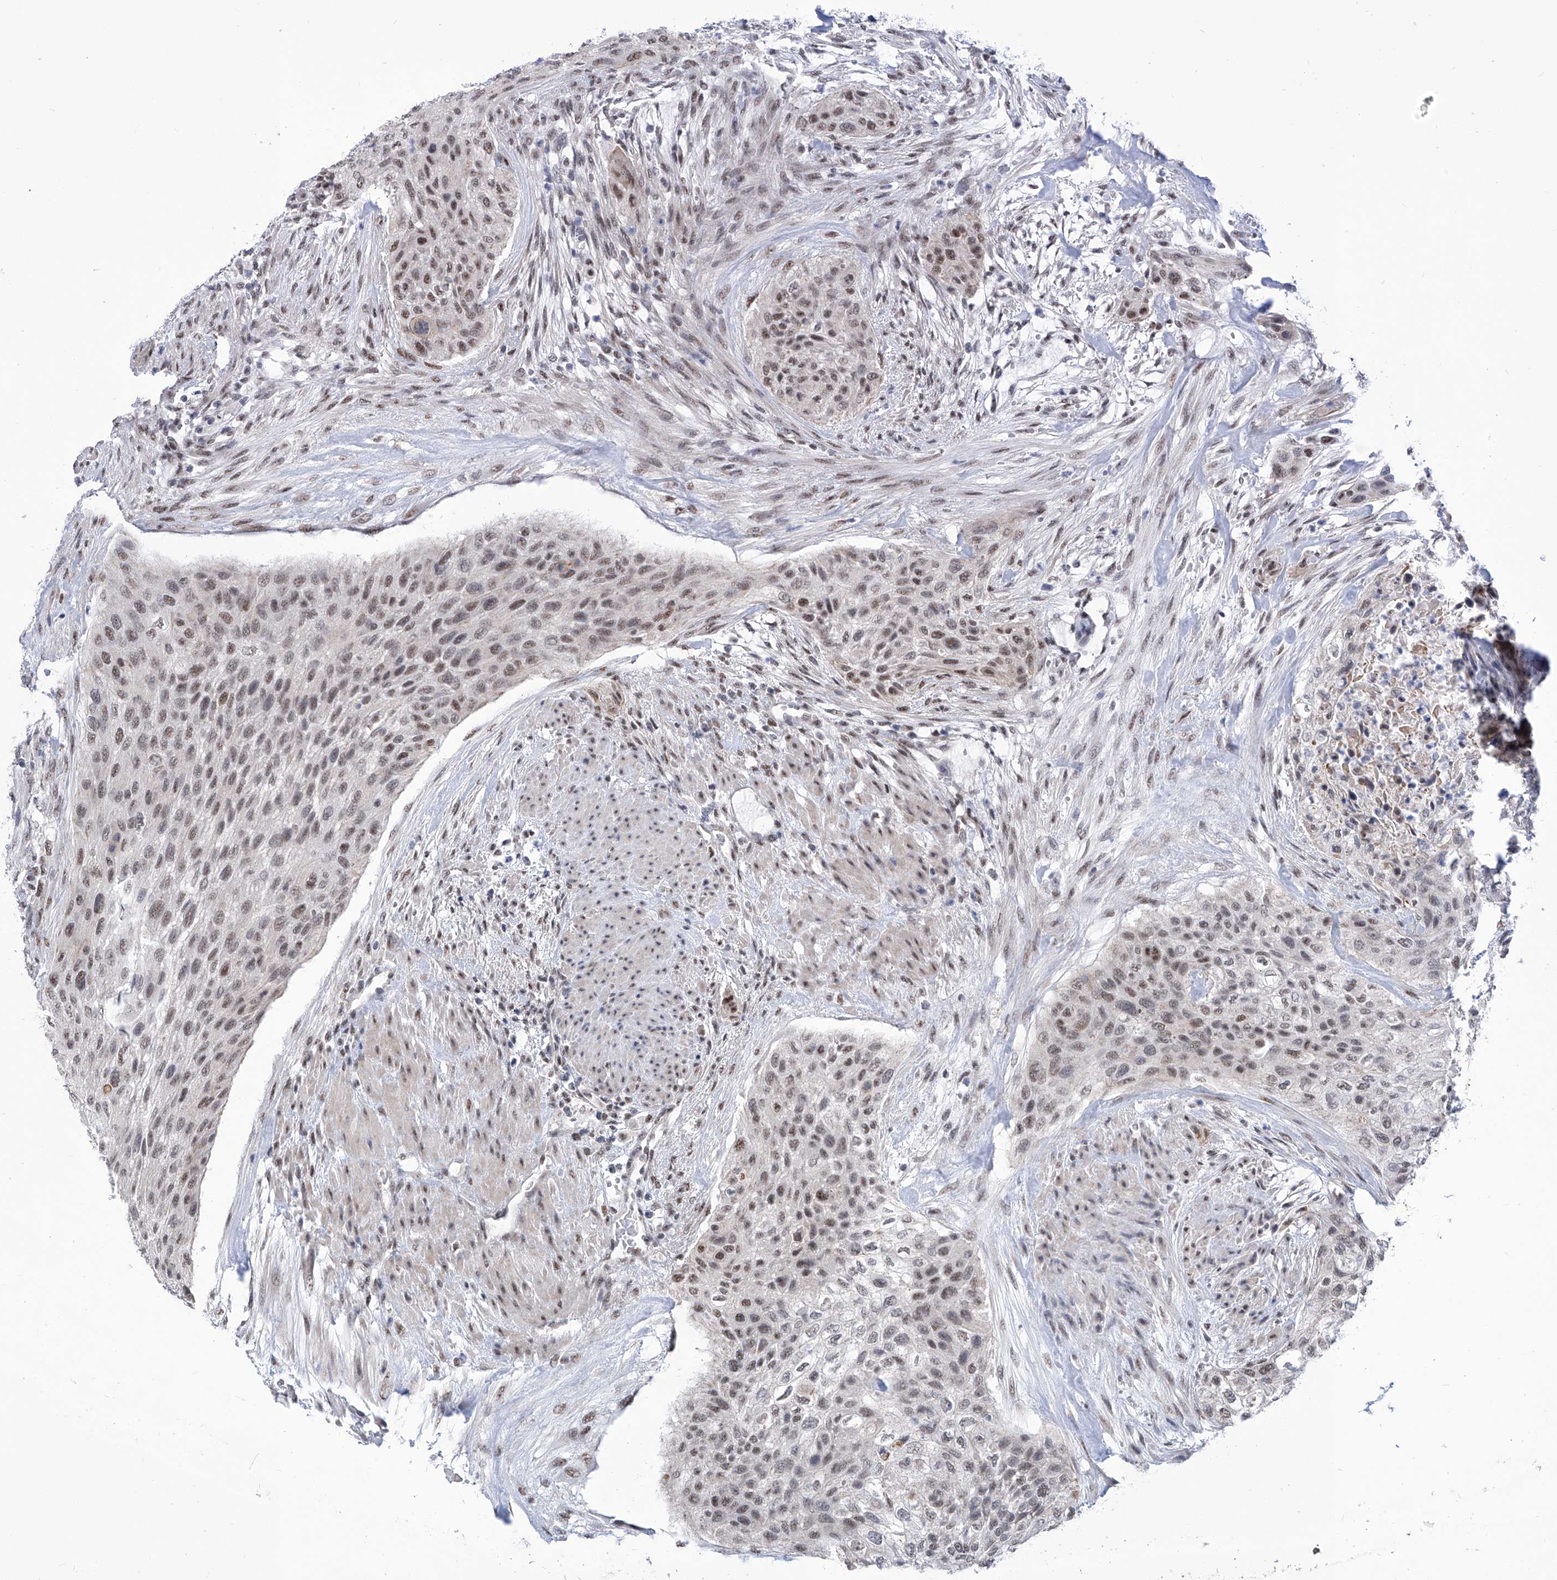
{"staining": {"intensity": "moderate", "quantity": ">75%", "location": "nuclear"}, "tissue": "urothelial cancer", "cell_type": "Tumor cells", "image_type": "cancer", "snomed": [{"axis": "morphology", "description": "Urothelial carcinoma, High grade"}, {"axis": "topography", "description": "Urinary bladder"}], "caption": "A micrograph of human urothelial cancer stained for a protein reveals moderate nuclear brown staining in tumor cells.", "gene": "SART1", "patient": {"sex": "male", "age": 35}}